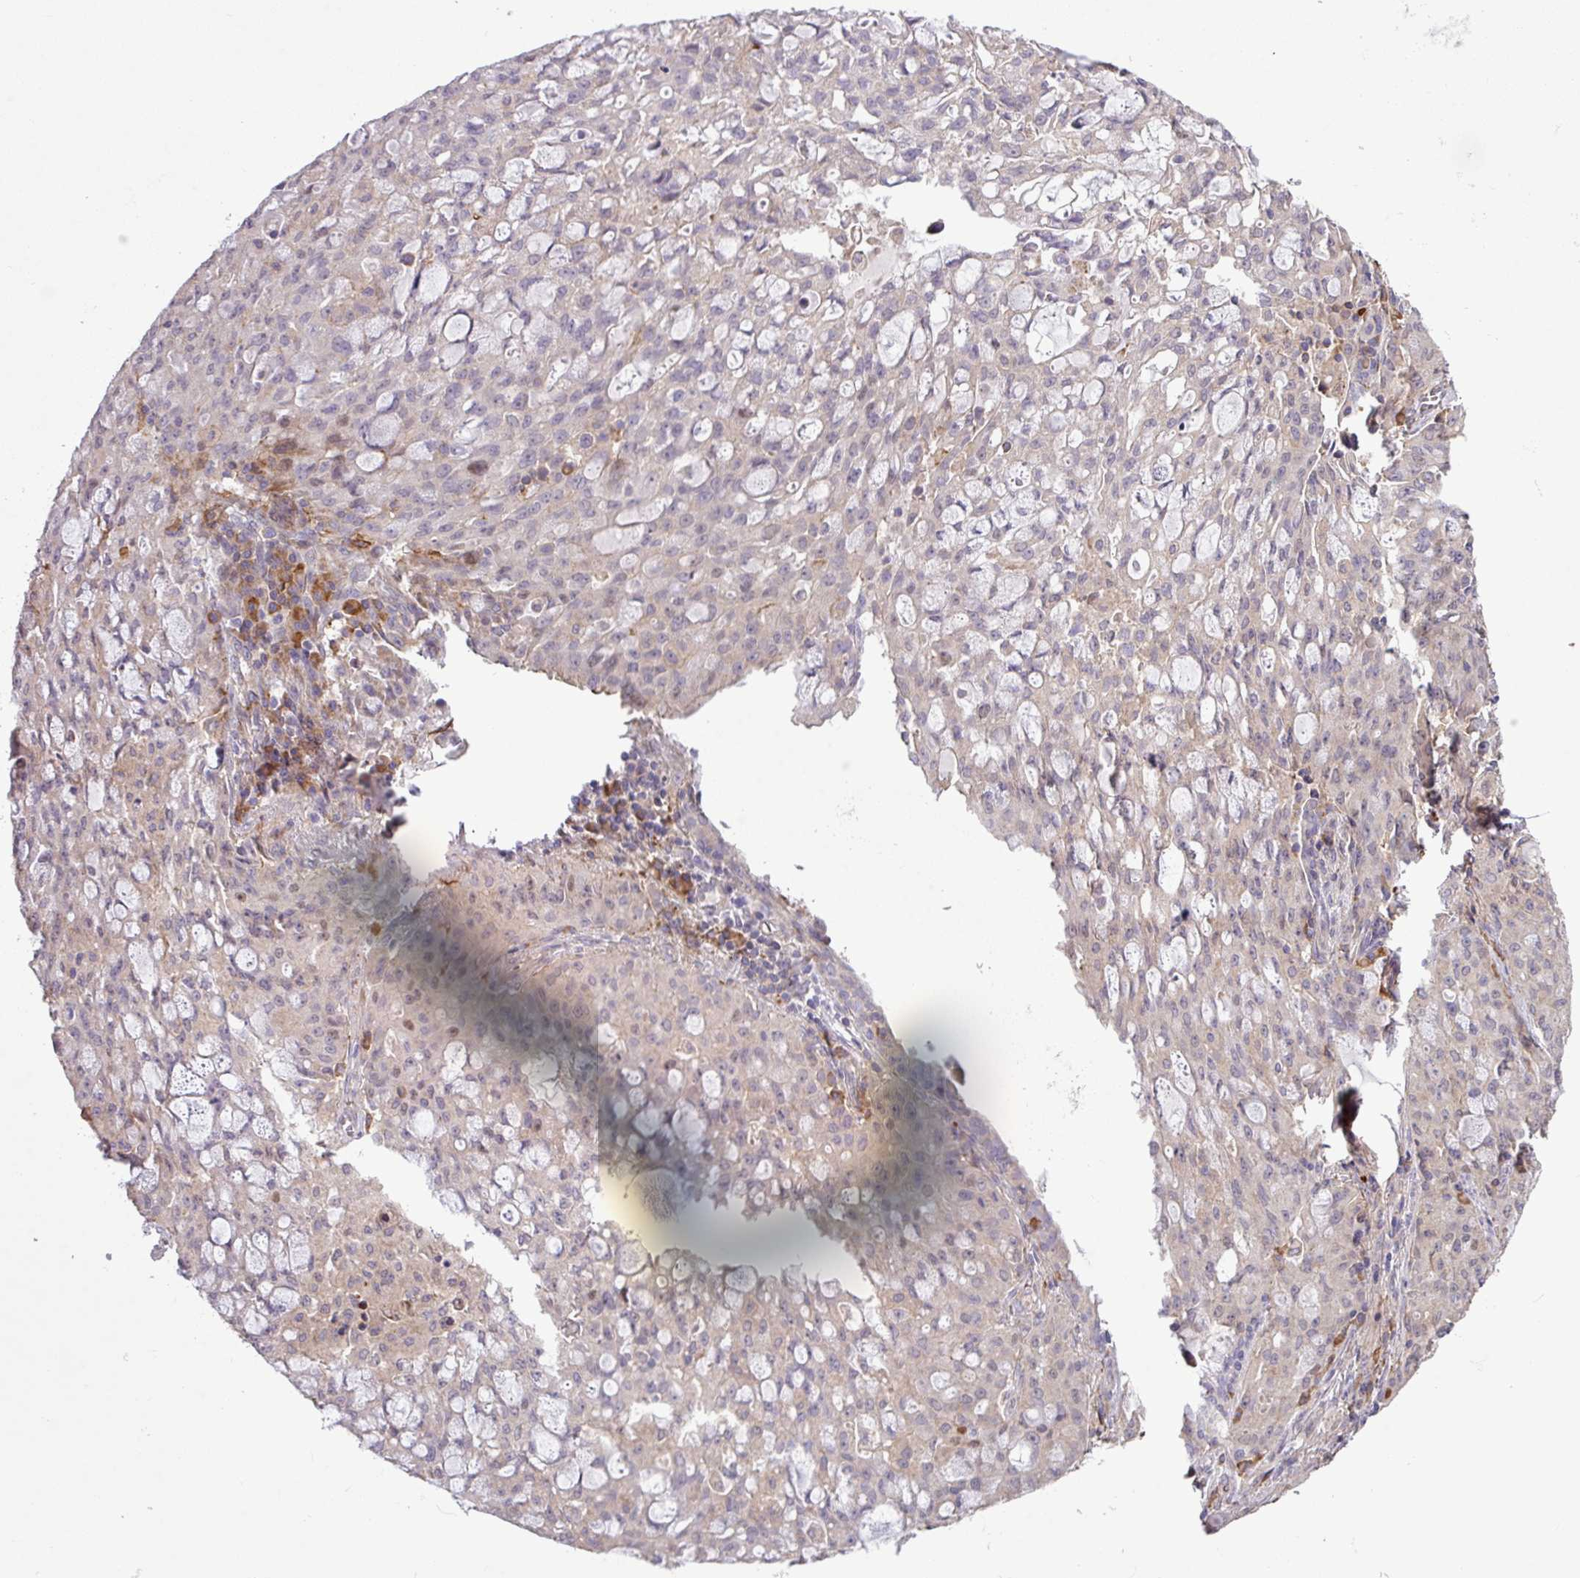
{"staining": {"intensity": "negative", "quantity": "none", "location": "none"}, "tissue": "lung cancer", "cell_type": "Tumor cells", "image_type": "cancer", "snomed": [{"axis": "morphology", "description": "Adenocarcinoma, NOS"}, {"axis": "topography", "description": "Lung"}], "caption": "This micrograph is of lung adenocarcinoma stained with immunohistochemistry (IHC) to label a protein in brown with the nuclei are counter-stained blue. There is no positivity in tumor cells.", "gene": "TPRA1", "patient": {"sex": "female", "age": 44}}